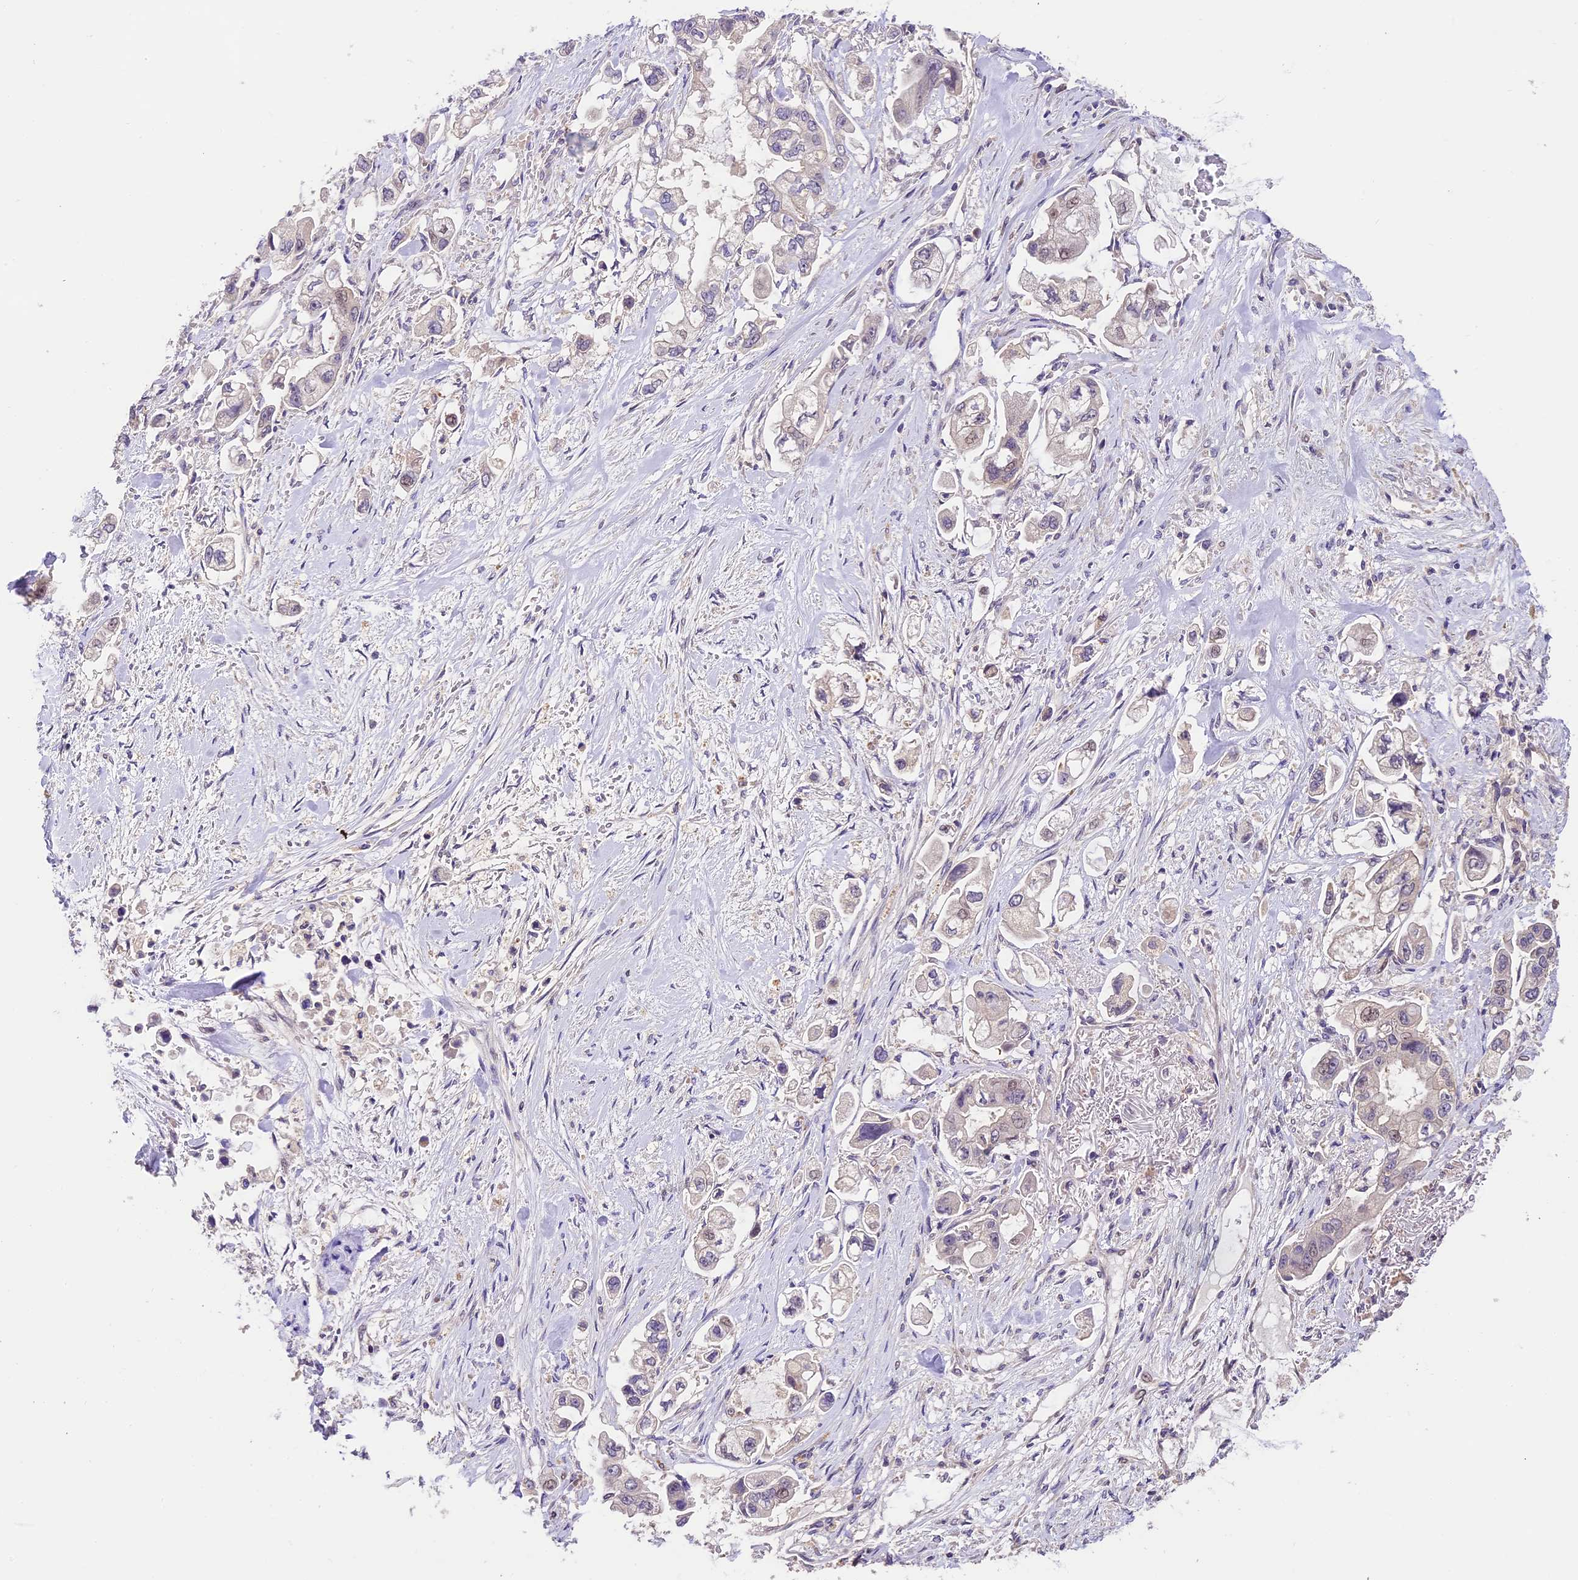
{"staining": {"intensity": "negative", "quantity": "none", "location": "none"}, "tissue": "stomach cancer", "cell_type": "Tumor cells", "image_type": "cancer", "snomed": [{"axis": "morphology", "description": "Adenocarcinoma, NOS"}, {"axis": "topography", "description": "Stomach"}], "caption": "Tumor cells are negative for brown protein staining in stomach cancer (adenocarcinoma). (DAB immunohistochemistry, high magnification).", "gene": "DGKH", "patient": {"sex": "male", "age": 62}}